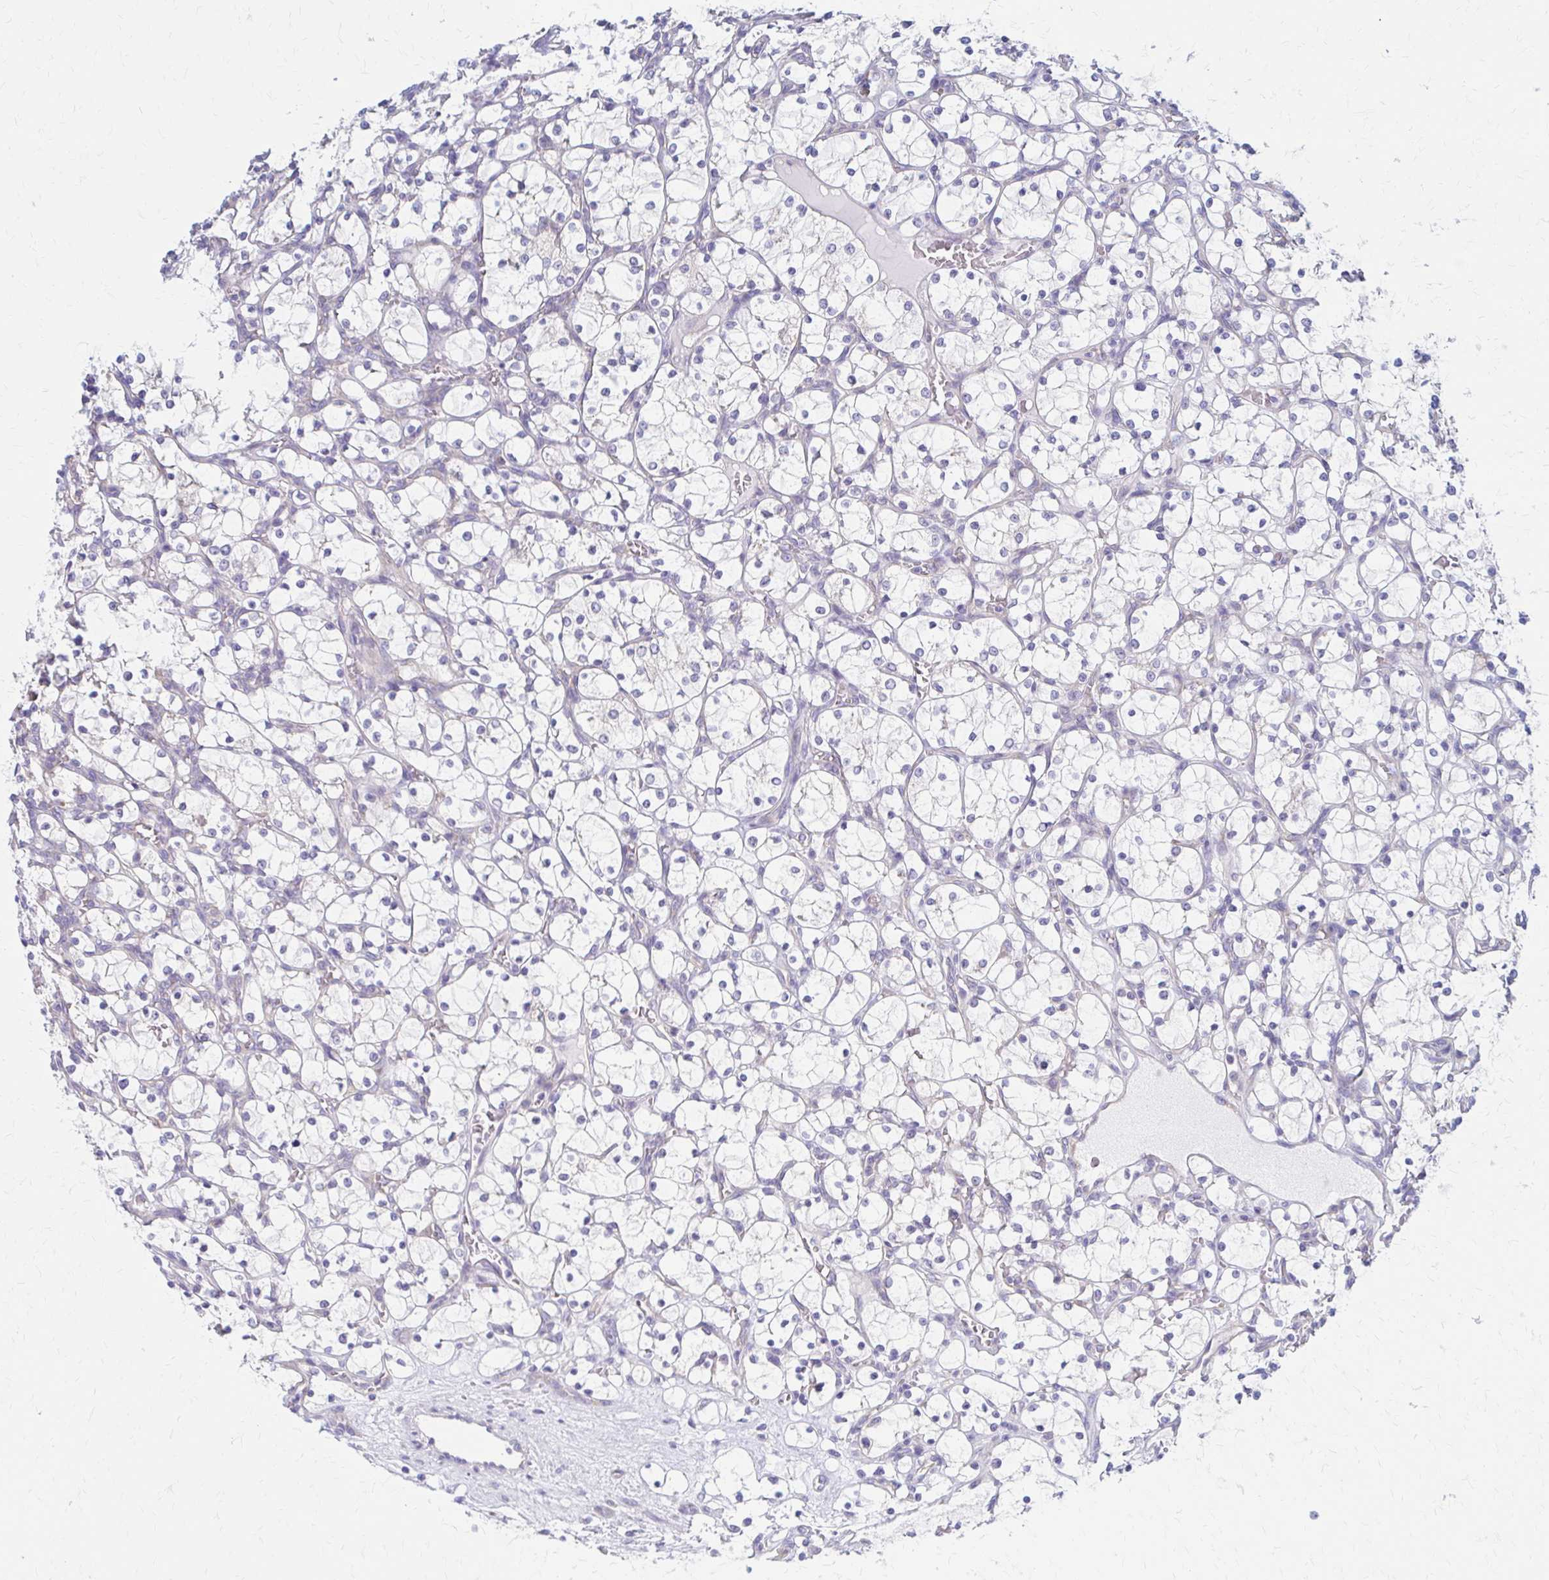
{"staining": {"intensity": "negative", "quantity": "none", "location": "none"}, "tissue": "renal cancer", "cell_type": "Tumor cells", "image_type": "cancer", "snomed": [{"axis": "morphology", "description": "Adenocarcinoma, NOS"}, {"axis": "topography", "description": "Kidney"}], "caption": "Human renal cancer stained for a protein using IHC reveals no expression in tumor cells.", "gene": "RPL27A", "patient": {"sex": "female", "age": 69}}